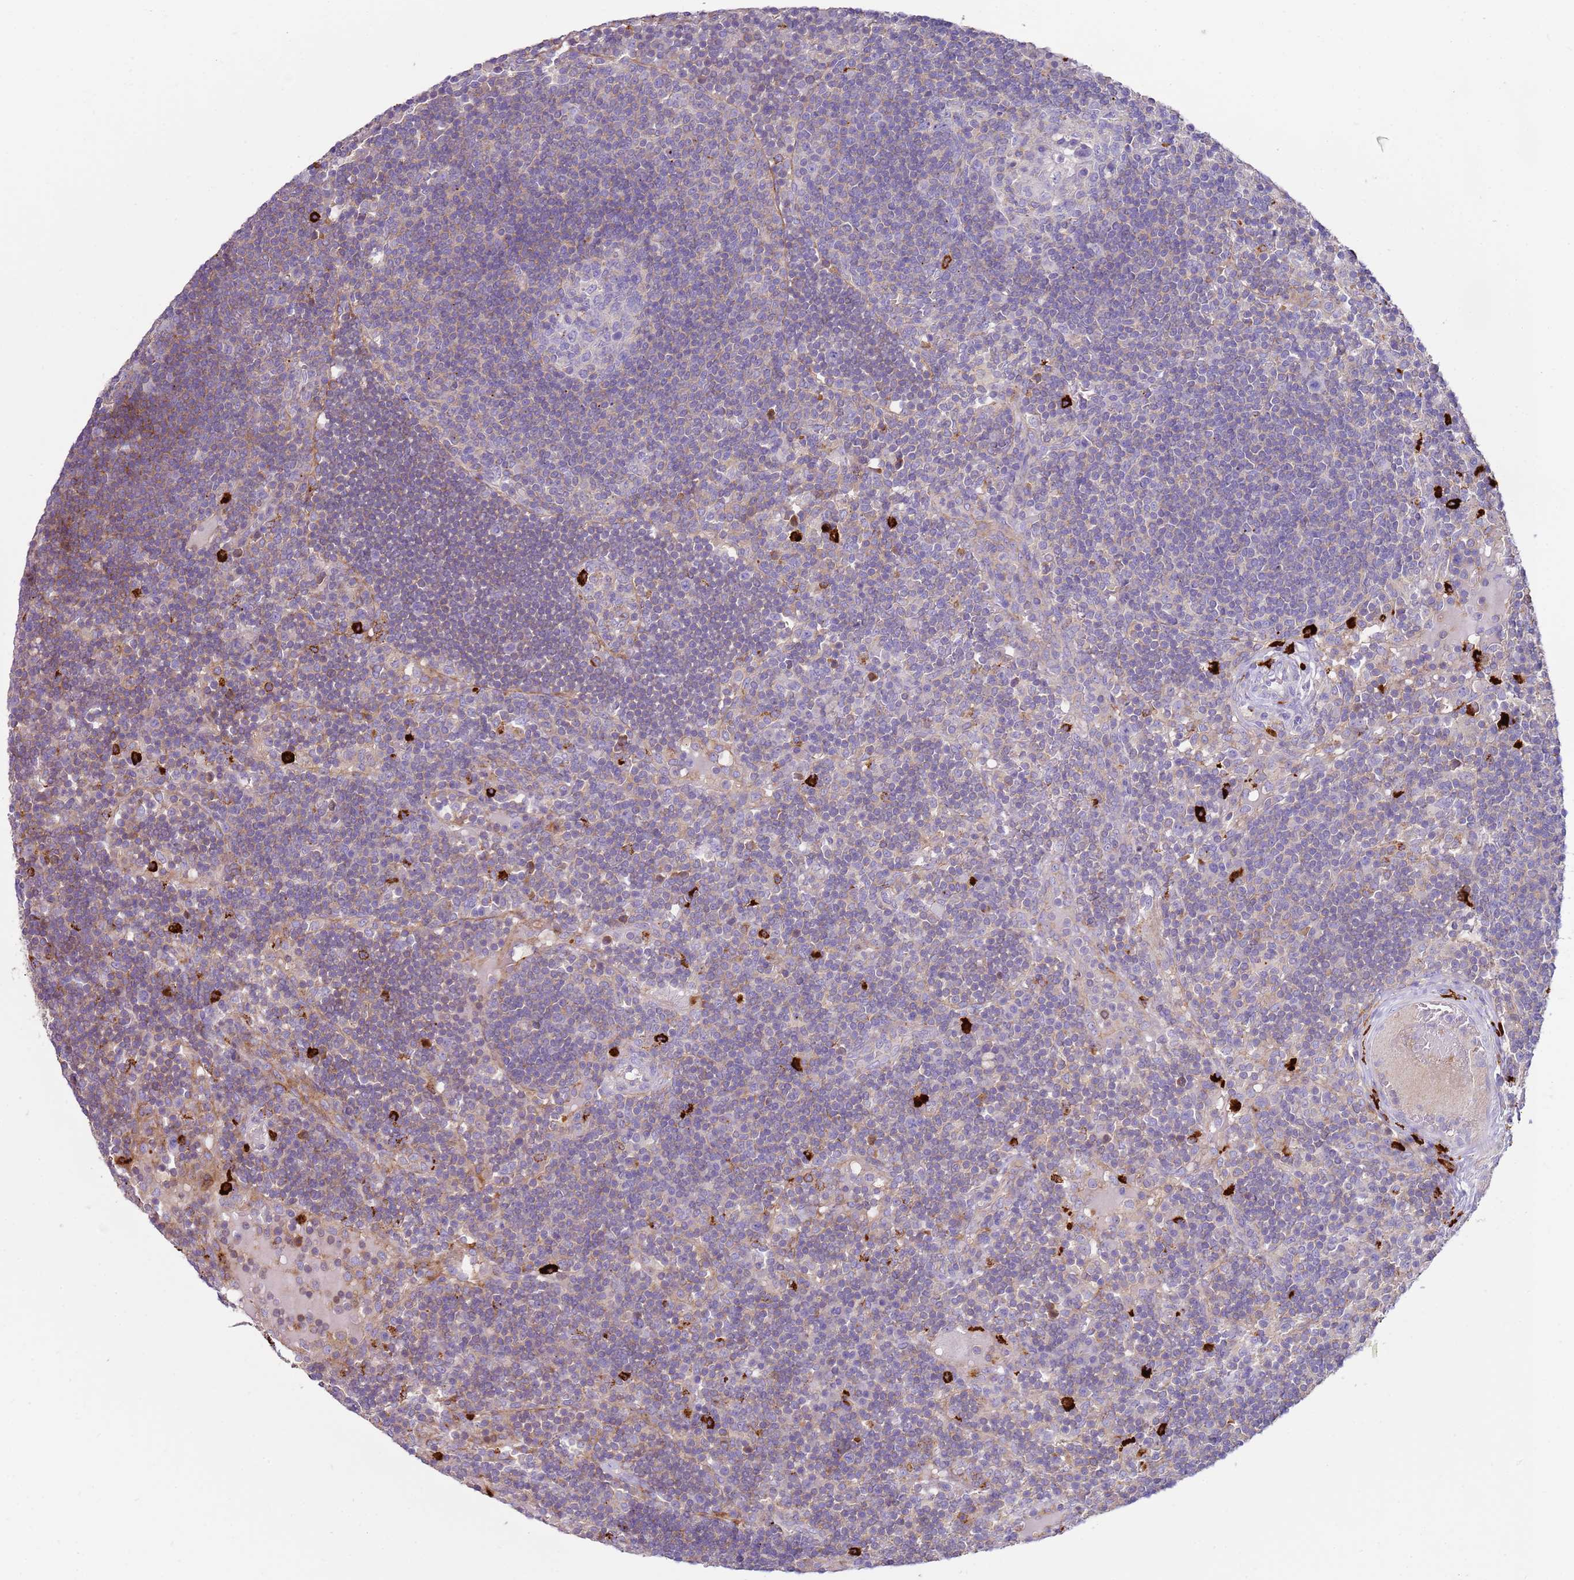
{"staining": {"intensity": "moderate", "quantity": "<25%", "location": "cytoplasmic/membranous"}, "tissue": "lymph node", "cell_type": "Germinal center cells", "image_type": "normal", "snomed": [{"axis": "morphology", "description": "Normal tissue, NOS"}, {"axis": "topography", "description": "Lymph node"}], "caption": "IHC image of normal lymph node: human lymph node stained using IHC displays low levels of moderate protein expression localized specifically in the cytoplasmic/membranous of germinal center cells, appearing as a cytoplasmic/membranous brown color.", "gene": "FPR1", "patient": {"sex": "male", "age": 53}}